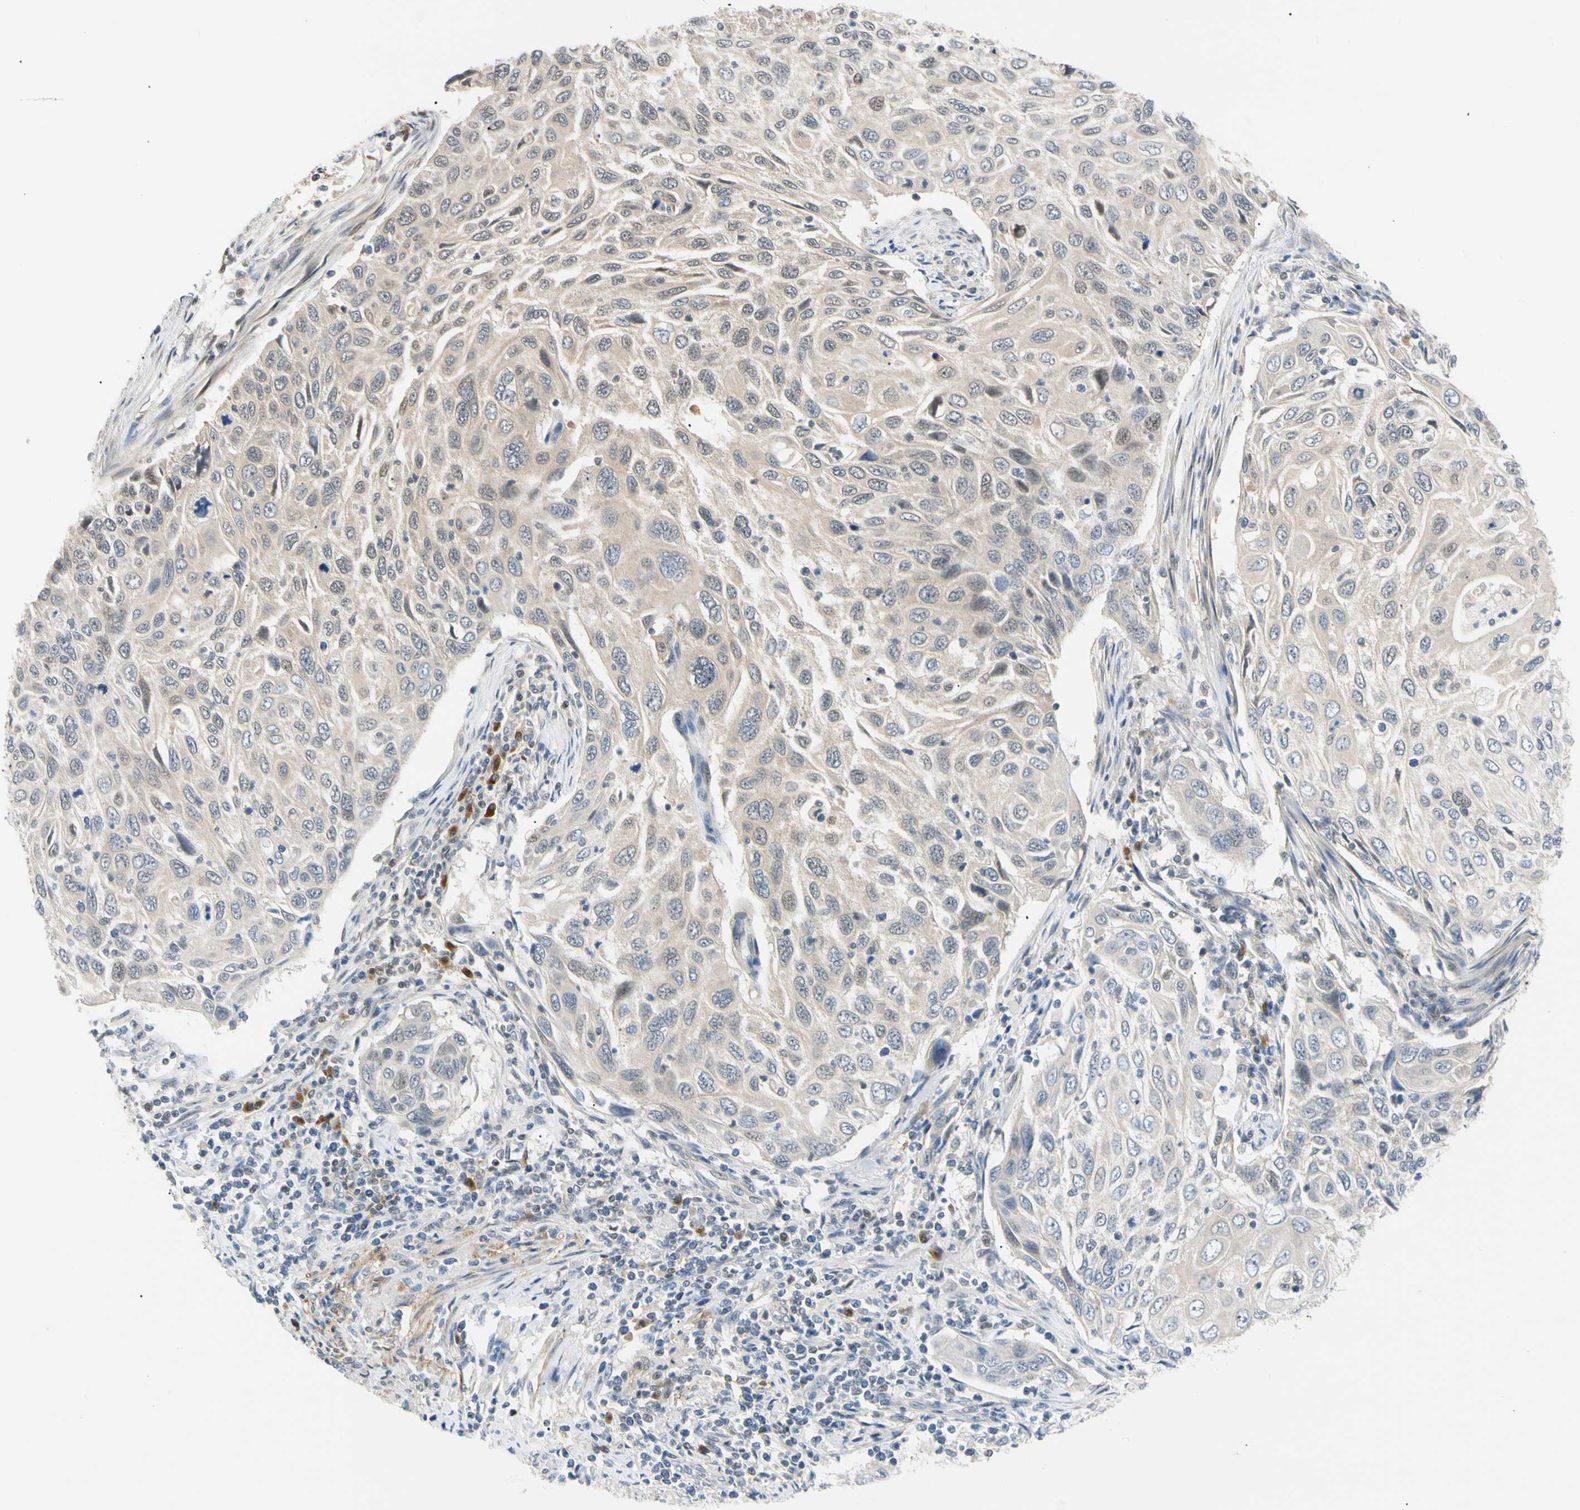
{"staining": {"intensity": "weak", "quantity": "<25%", "location": "cytoplasmic/membranous"}, "tissue": "cervical cancer", "cell_type": "Tumor cells", "image_type": "cancer", "snomed": [{"axis": "morphology", "description": "Squamous cell carcinoma, NOS"}, {"axis": "topography", "description": "Cervix"}], "caption": "Immunohistochemical staining of human cervical cancer demonstrates no significant expression in tumor cells.", "gene": "SEC23B", "patient": {"sex": "female", "age": 70}}